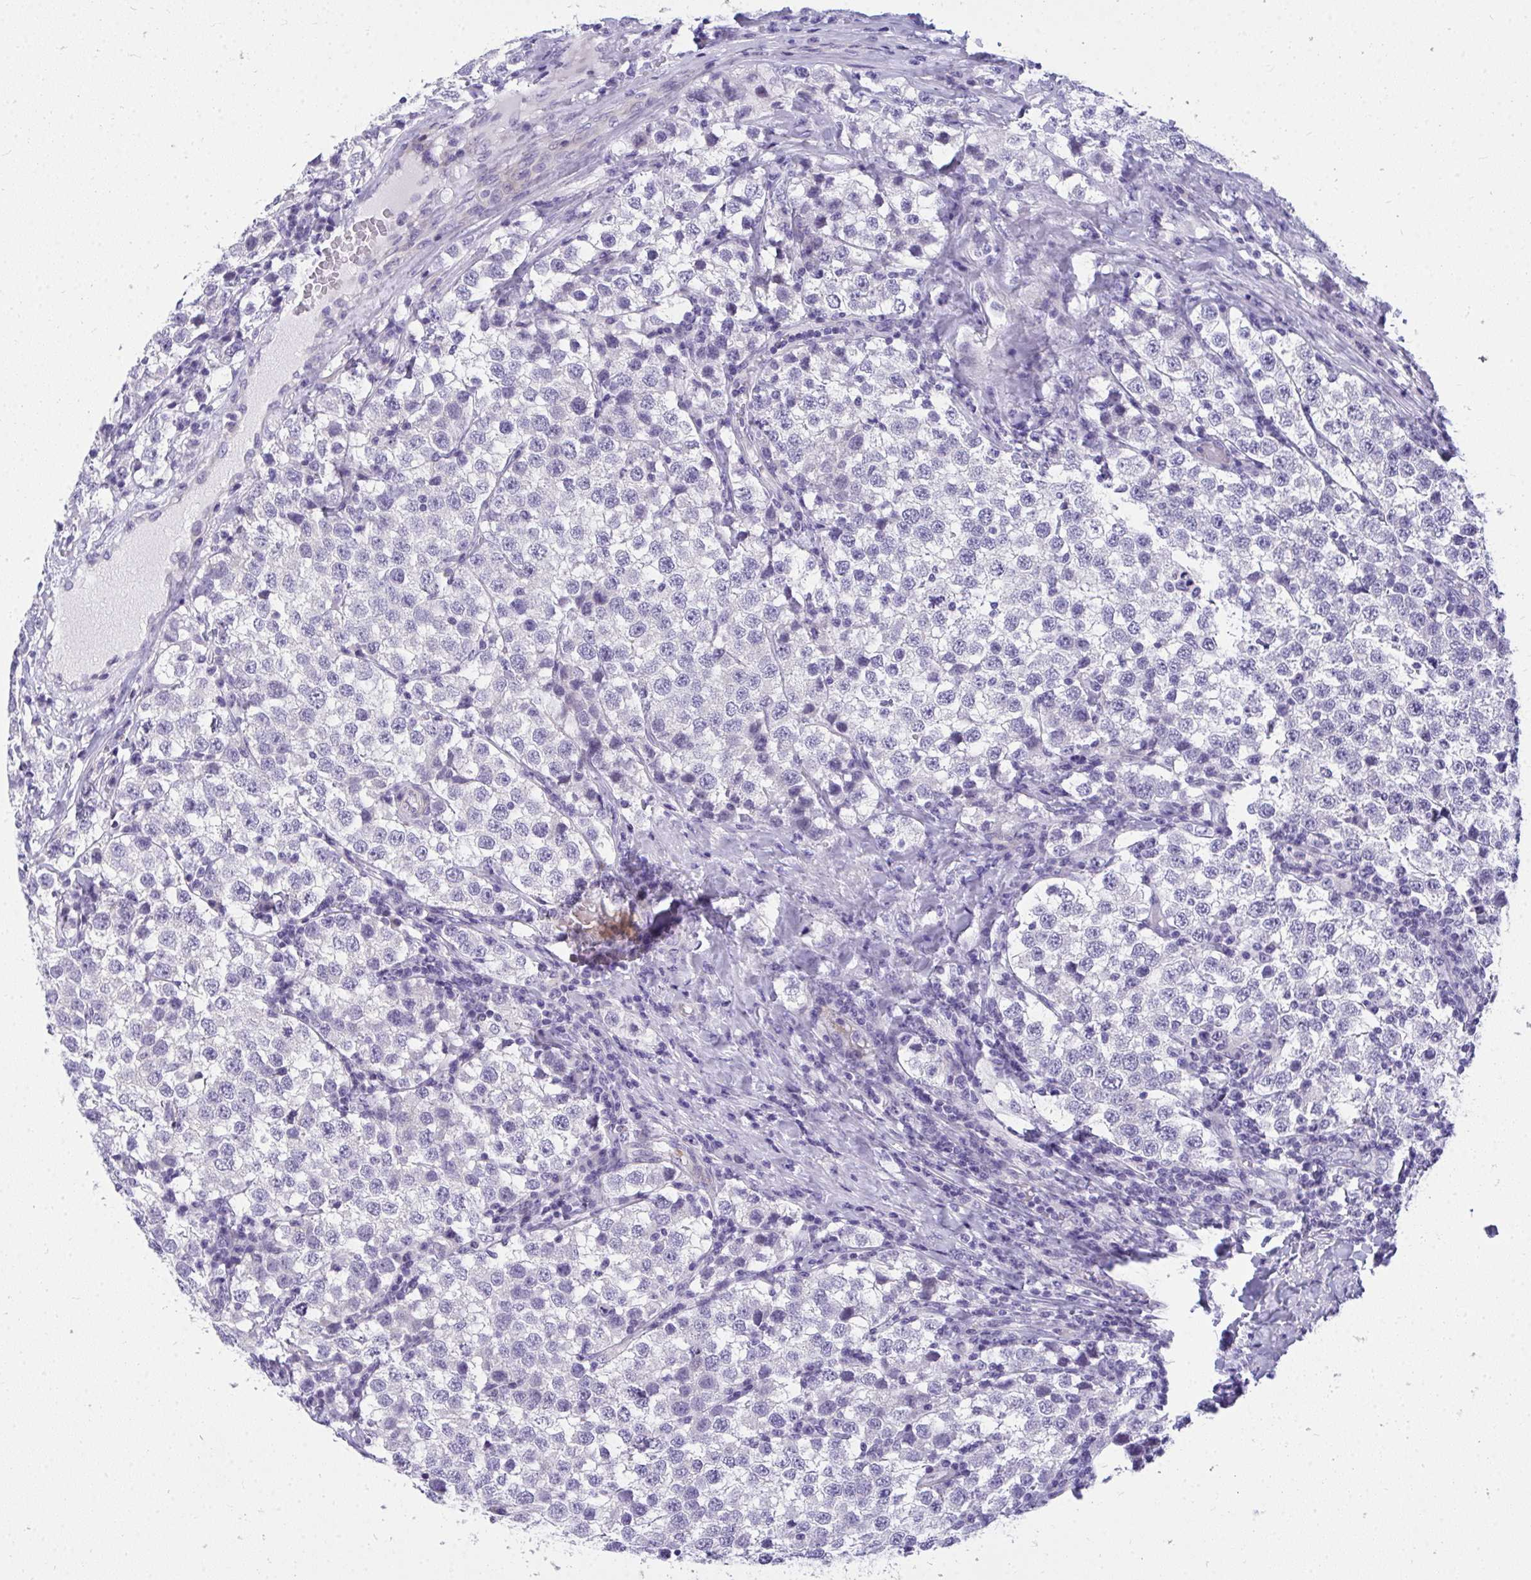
{"staining": {"intensity": "negative", "quantity": "none", "location": "none"}, "tissue": "testis cancer", "cell_type": "Tumor cells", "image_type": "cancer", "snomed": [{"axis": "morphology", "description": "Seminoma, NOS"}, {"axis": "topography", "description": "Testis"}], "caption": "This is an immunohistochemistry (IHC) photomicrograph of testis seminoma. There is no expression in tumor cells.", "gene": "TSBP1", "patient": {"sex": "male", "age": 34}}